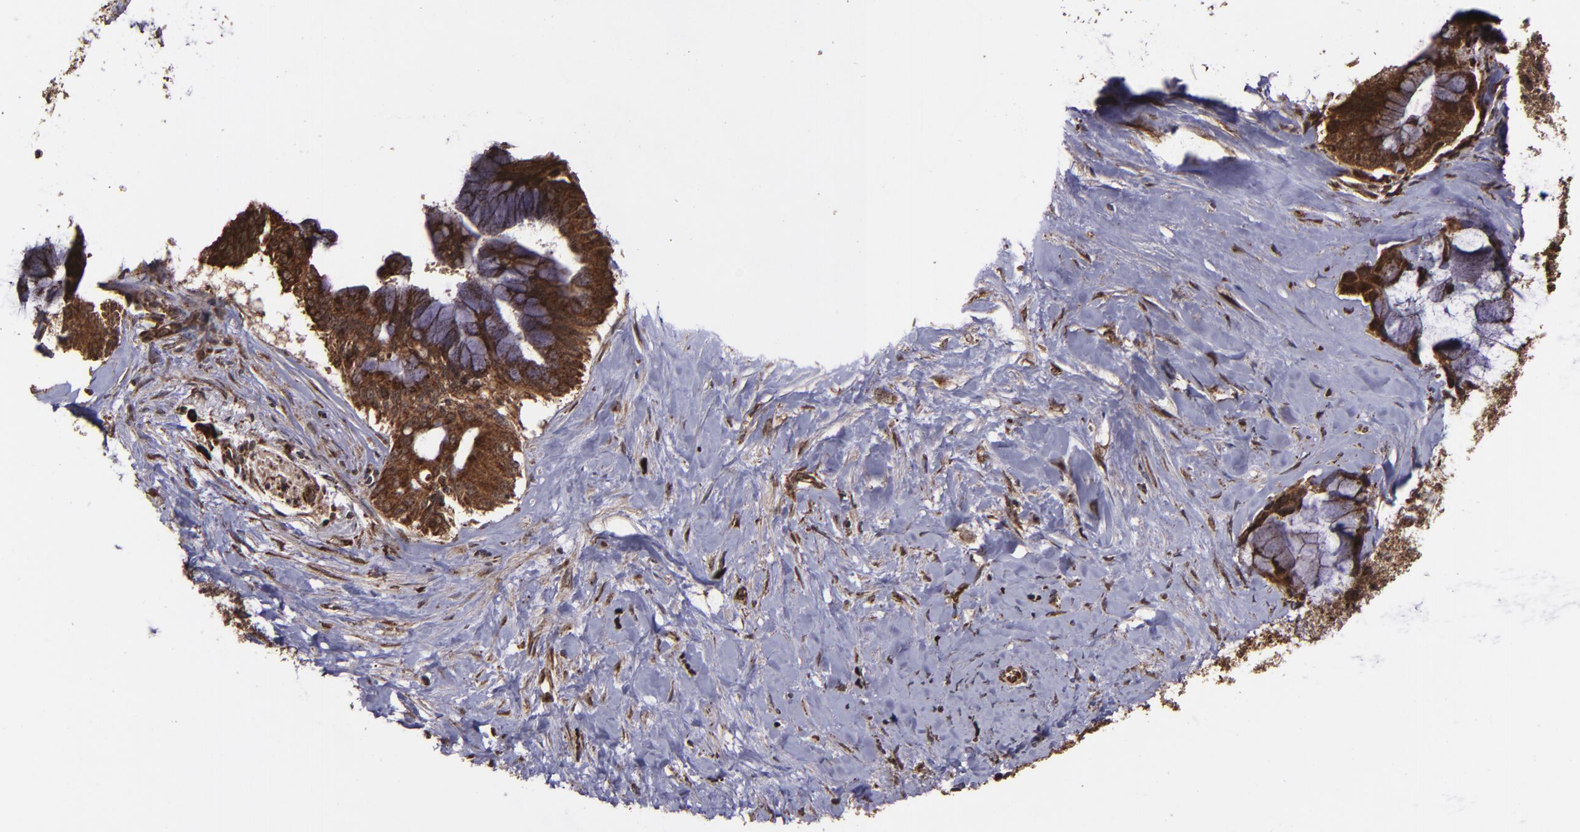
{"staining": {"intensity": "strong", "quantity": ">75%", "location": "cytoplasmic/membranous,nuclear"}, "tissue": "pancreatic cancer", "cell_type": "Tumor cells", "image_type": "cancer", "snomed": [{"axis": "morphology", "description": "Adenocarcinoma, NOS"}, {"axis": "topography", "description": "Pancreas"}], "caption": "Tumor cells demonstrate high levels of strong cytoplasmic/membranous and nuclear staining in about >75% of cells in adenocarcinoma (pancreatic). The protein of interest is stained brown, and the nuclei are stained in blue (DAB IHC with brightfield microscopy, high magnification).", "gene": "EIF4ENIF1", "patient": {"sex": "male", "age": 59}}